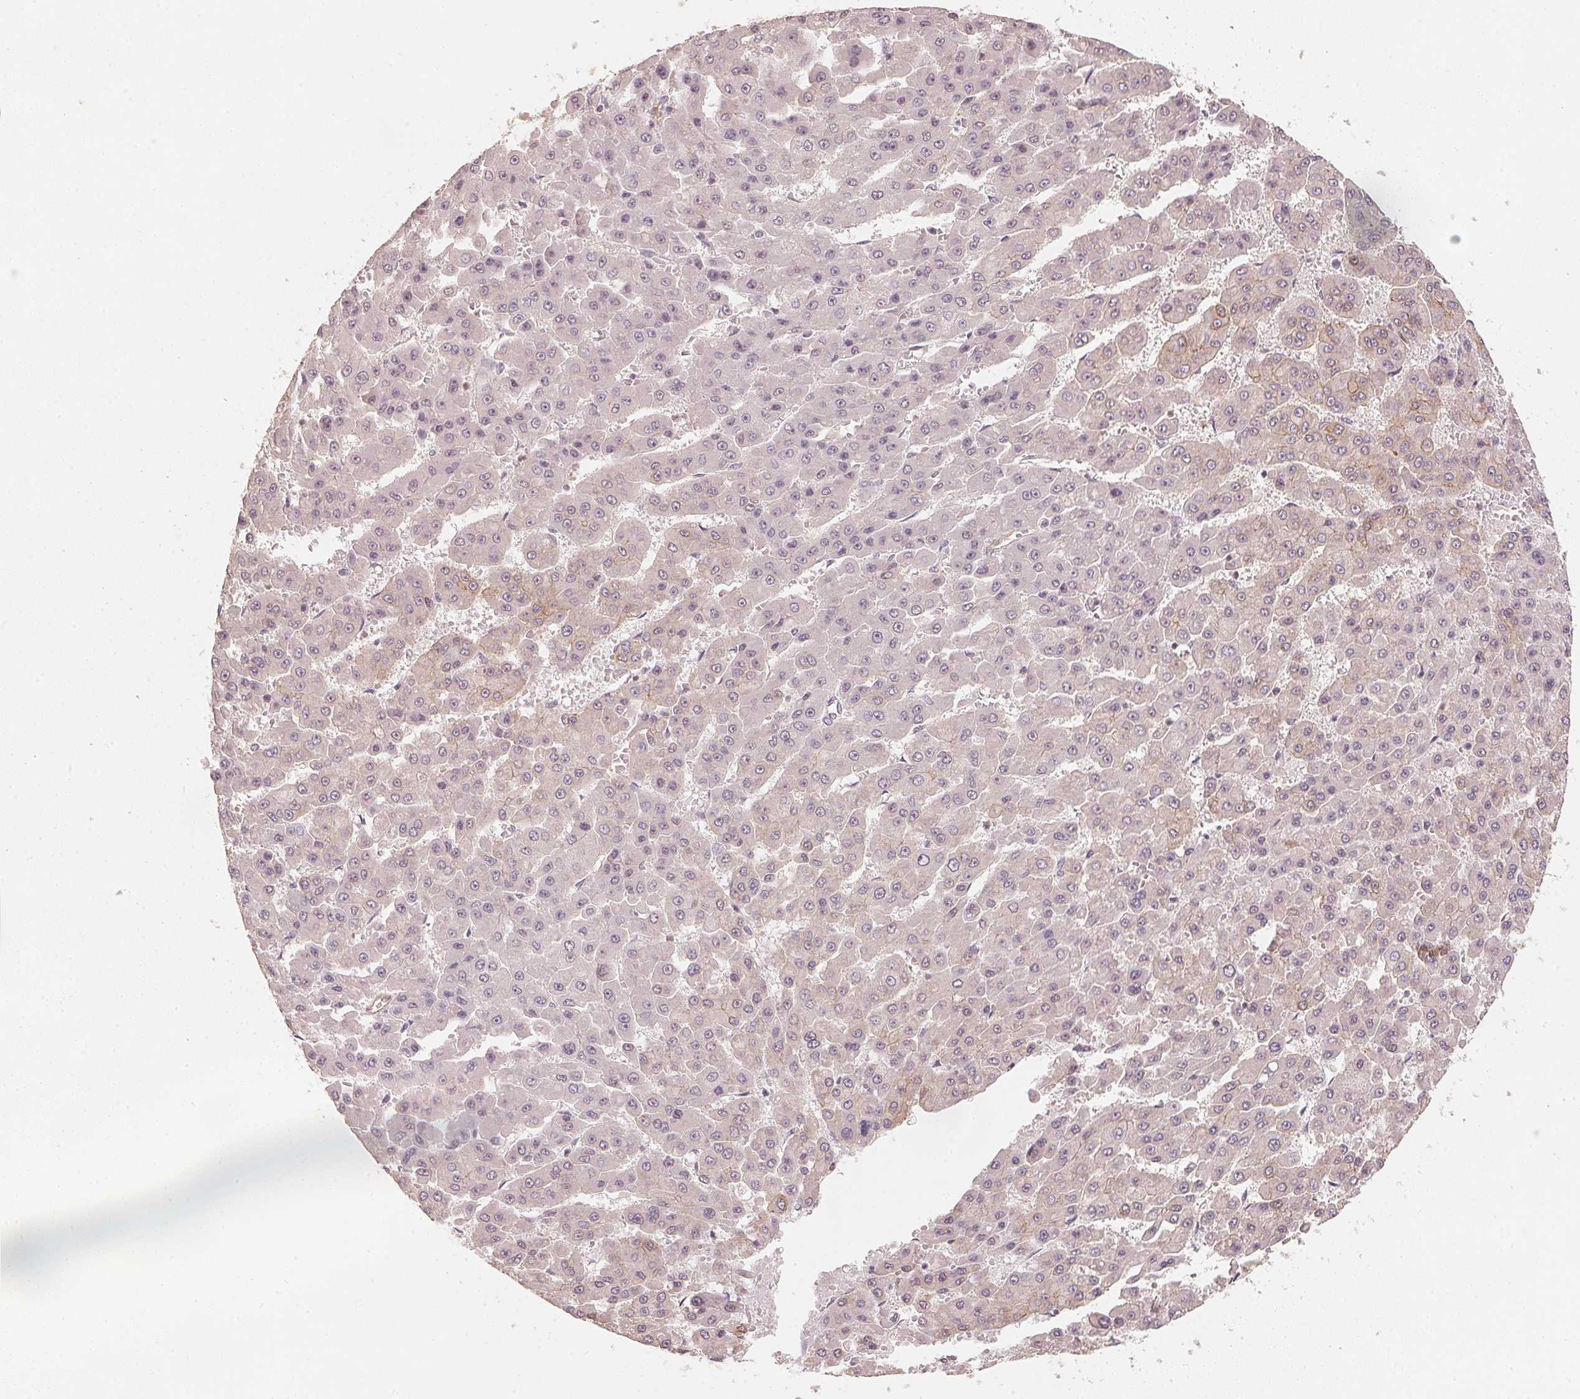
{"staining": {"intensity": "negative", "quantity": "none", "location": "none"}, "tissue": "liver cancer", "cell_type": "Tumor cells", "image_type": "cancer", "snomed": [{"axis": "morphology", "description": "Carcinoma, Hepatocellular, NOS"}, {"axis": "topography", "description": "Liver"}], "caption": "High power microscopy histopathology image of an immunohistochemistry (IHC) histopathology image of liver cancer, revealing no significant positivity in tumor cells.", "gene": "CIB1", "patient": {"sex": "male", "age": 78}}